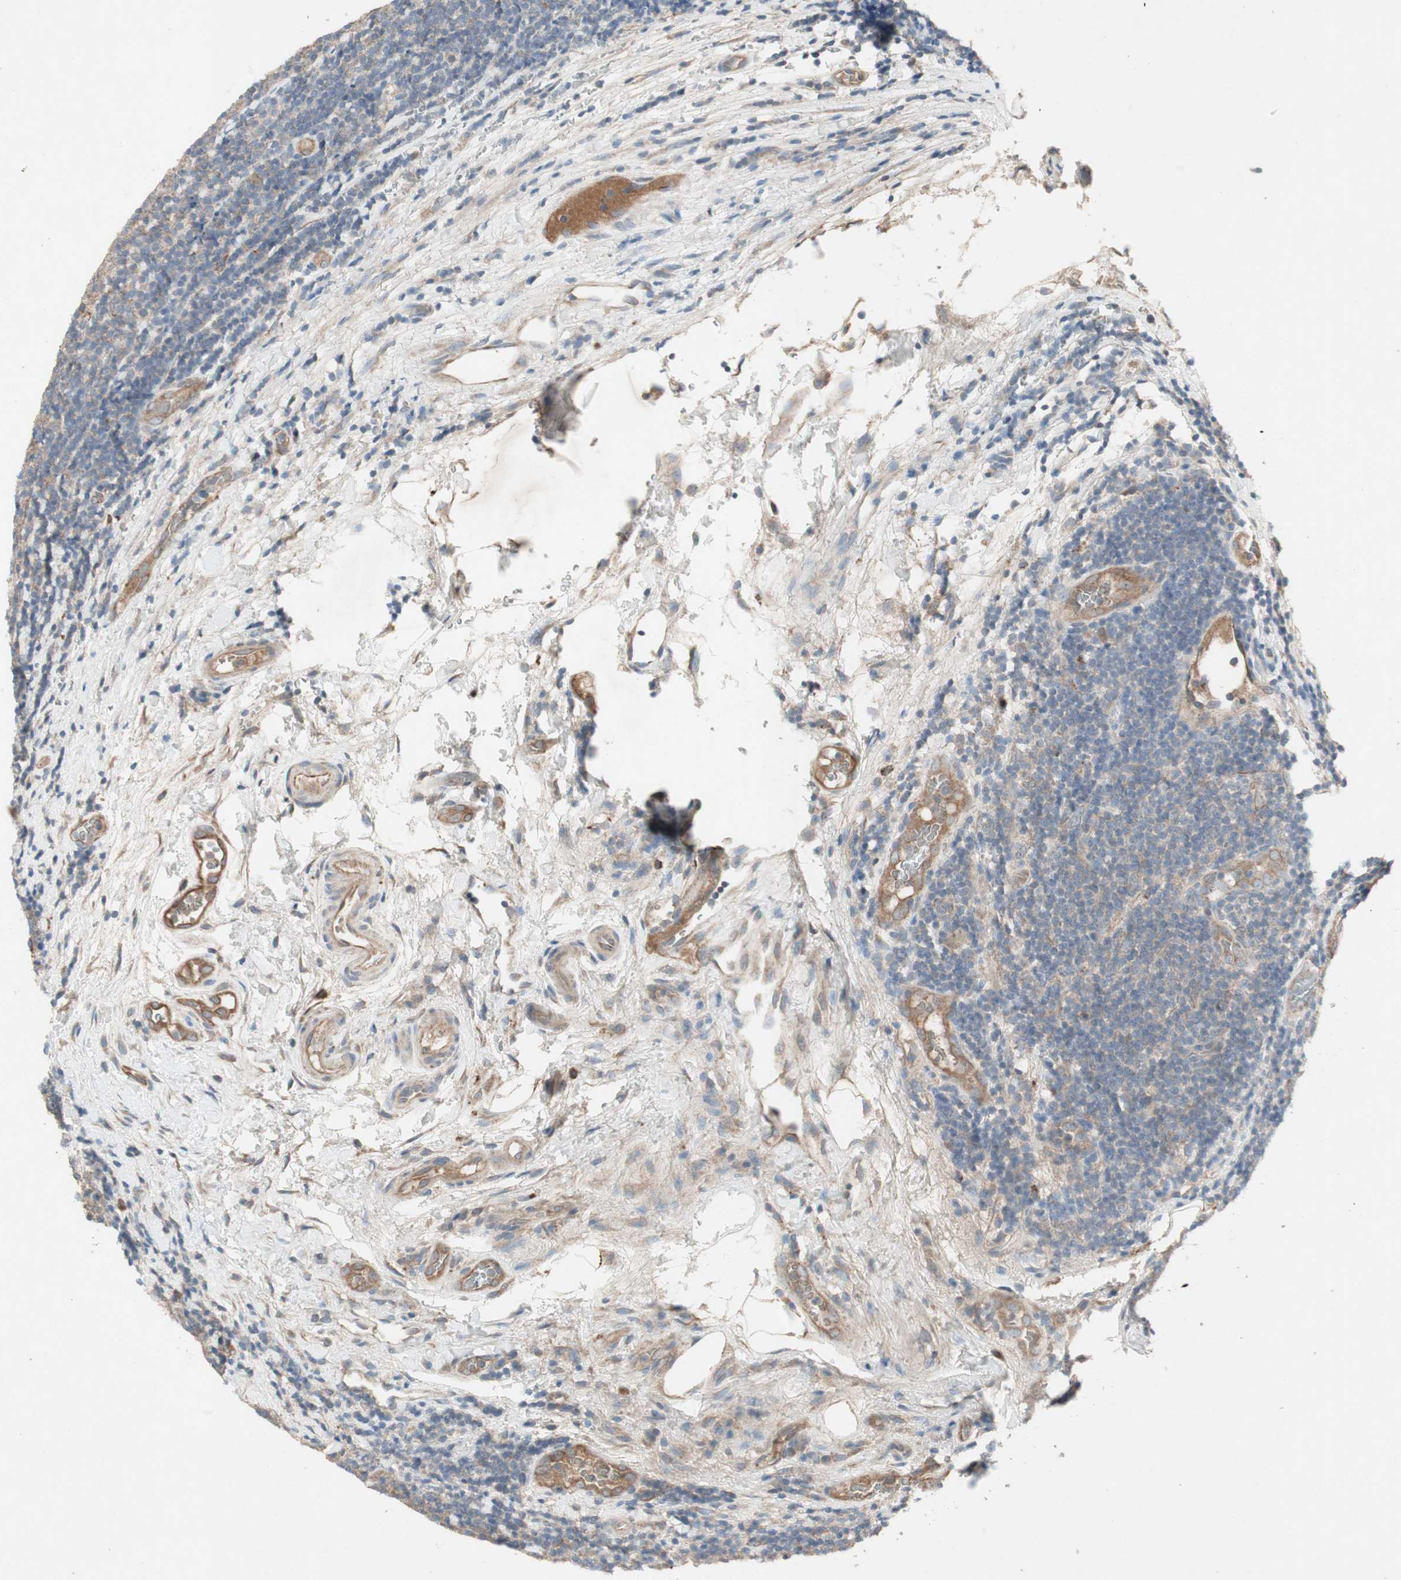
{"staining": {"intensity": "negative", "quantity": "none", "location": "none"}, "tissue": "lymphoma", "cell_type": "Tumor cells", "image_type": "cancer", "snomed": [{"axis": "morphology", "description": "Malignant lymphoma, non-Hodgkin's type, Low grade"}, {"axis": "topography", "description": "Lymph node"}], "caption": "Lymphoma stained for a protein using IHC exhibits no expression tumor cells.", "gene": "JMJD7-PLA2G4B", "patient": {"sex": "male", "age": 83}}